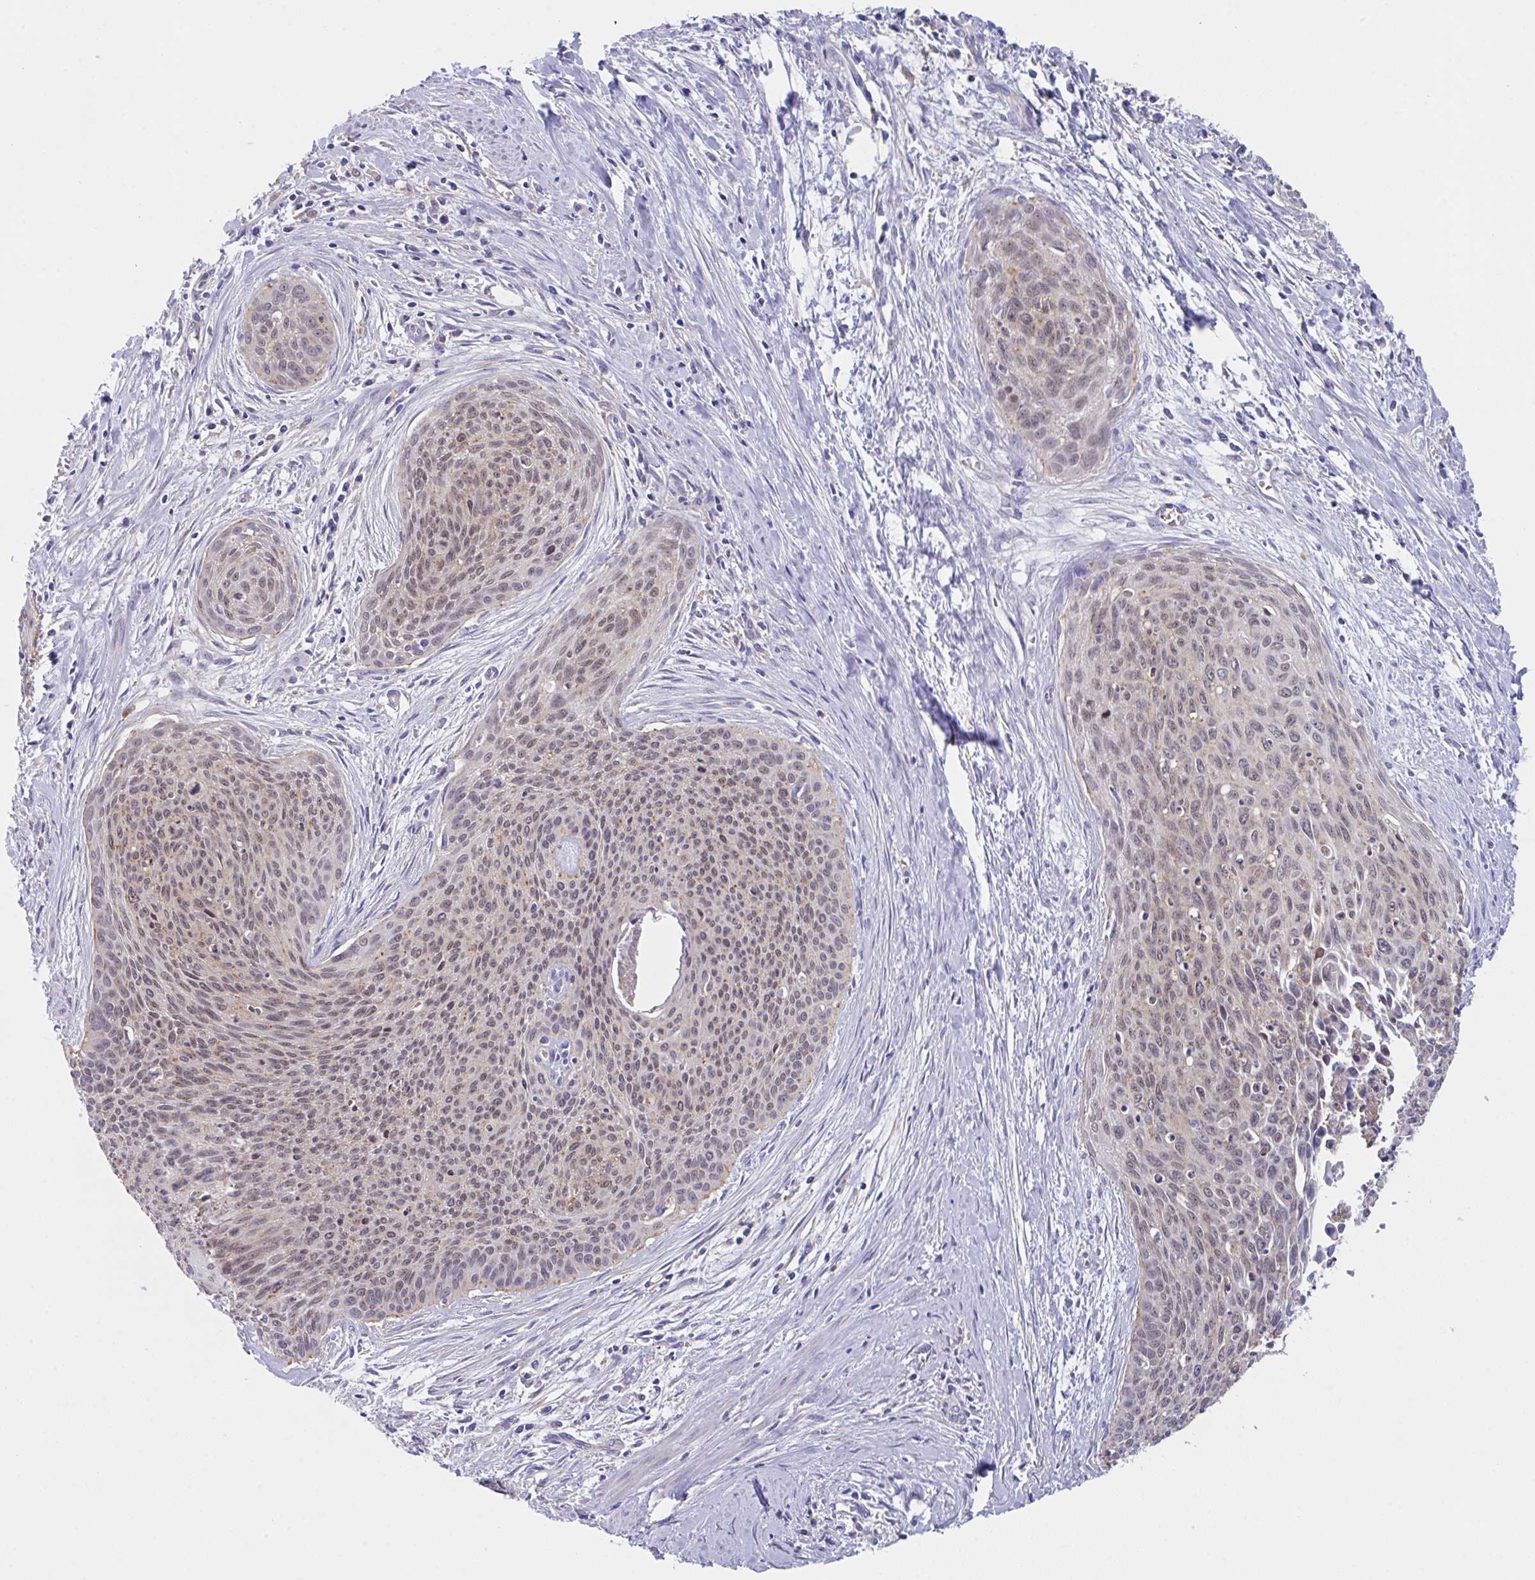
{"staining": {"intensity": "weak", "quantity": ">75%", "location": "nuclear"}, "tissue": "cervical cancer", "cell_type": "Tumor cells", "image_type": "cancer", "snomed": [{"axis": "morphology", "description": "Squamous cell carcinoma, NOS"}, {"axis": "topography", "description": "Cervix"}], "caption": "Protein staining shows weak nuclear positivity in about >75% of tumor cells in cervical cancer. (DAB (3,3'-diaminobenzidine) = brown stain, brightfield microscopy at high magnification).", "gene": "TFAP2C", "patient": {"sex": "female", "age": 55}}